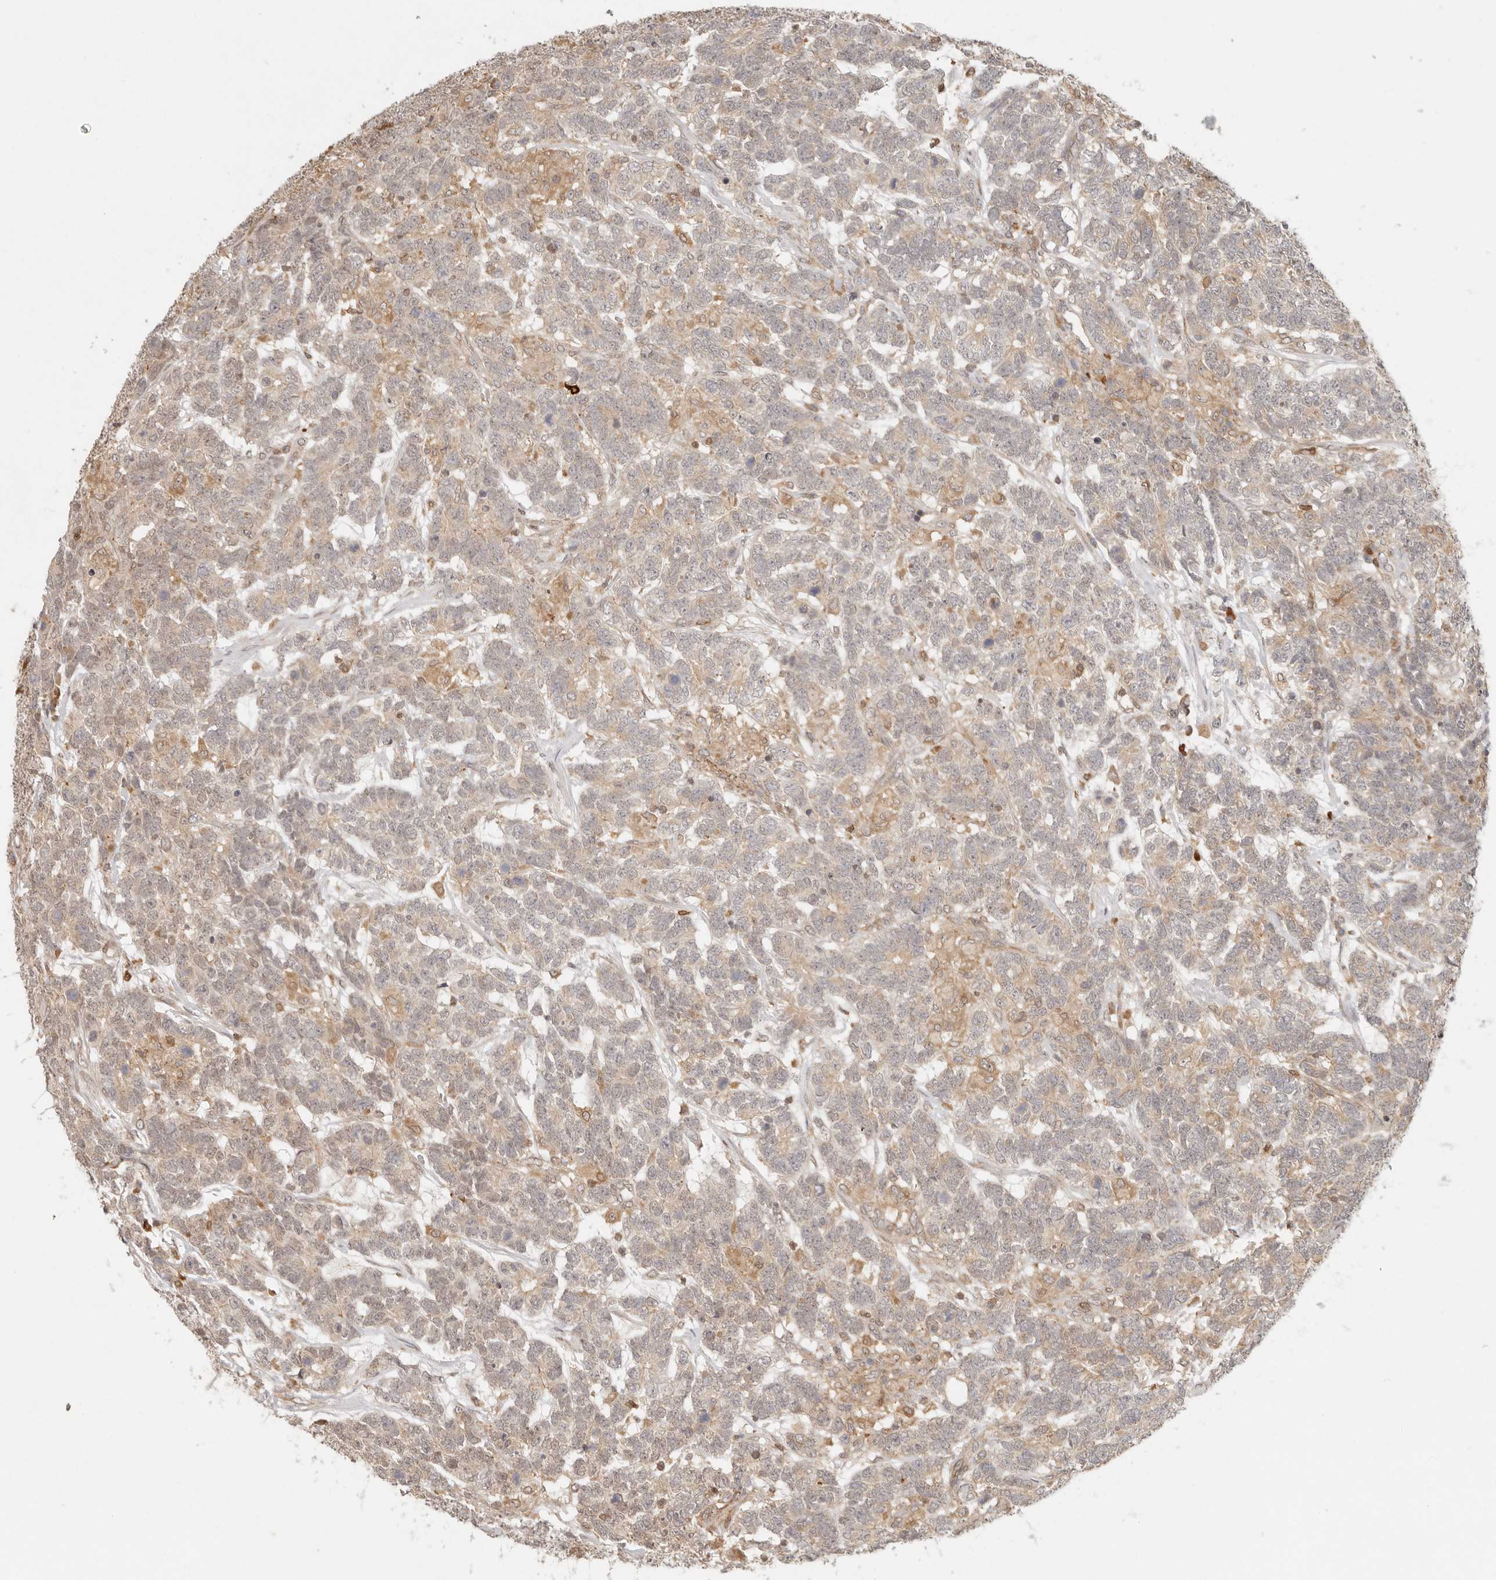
{"staining": {"intensity": "weak", "quantity": ">75%", "location": "cytoplasmic/membranous"}, "tissue": "testis cancer", "cell_type": "Tumor cells", "image_type": "cancer", "snomed": [{"axis": "morphology", "description": "Carcinoma, Embryonal, NOS"}, {"axis": "topography", "description": "Testis"}], "caption": "About >75% of tumor cells in human testis cancer demonstrate weak cytoplasmic/membranous protein positivity as visualized by brown immunohistochemical staining.", "gene": "AHDC1", "patient": {"sex": "male", "age": 26}}